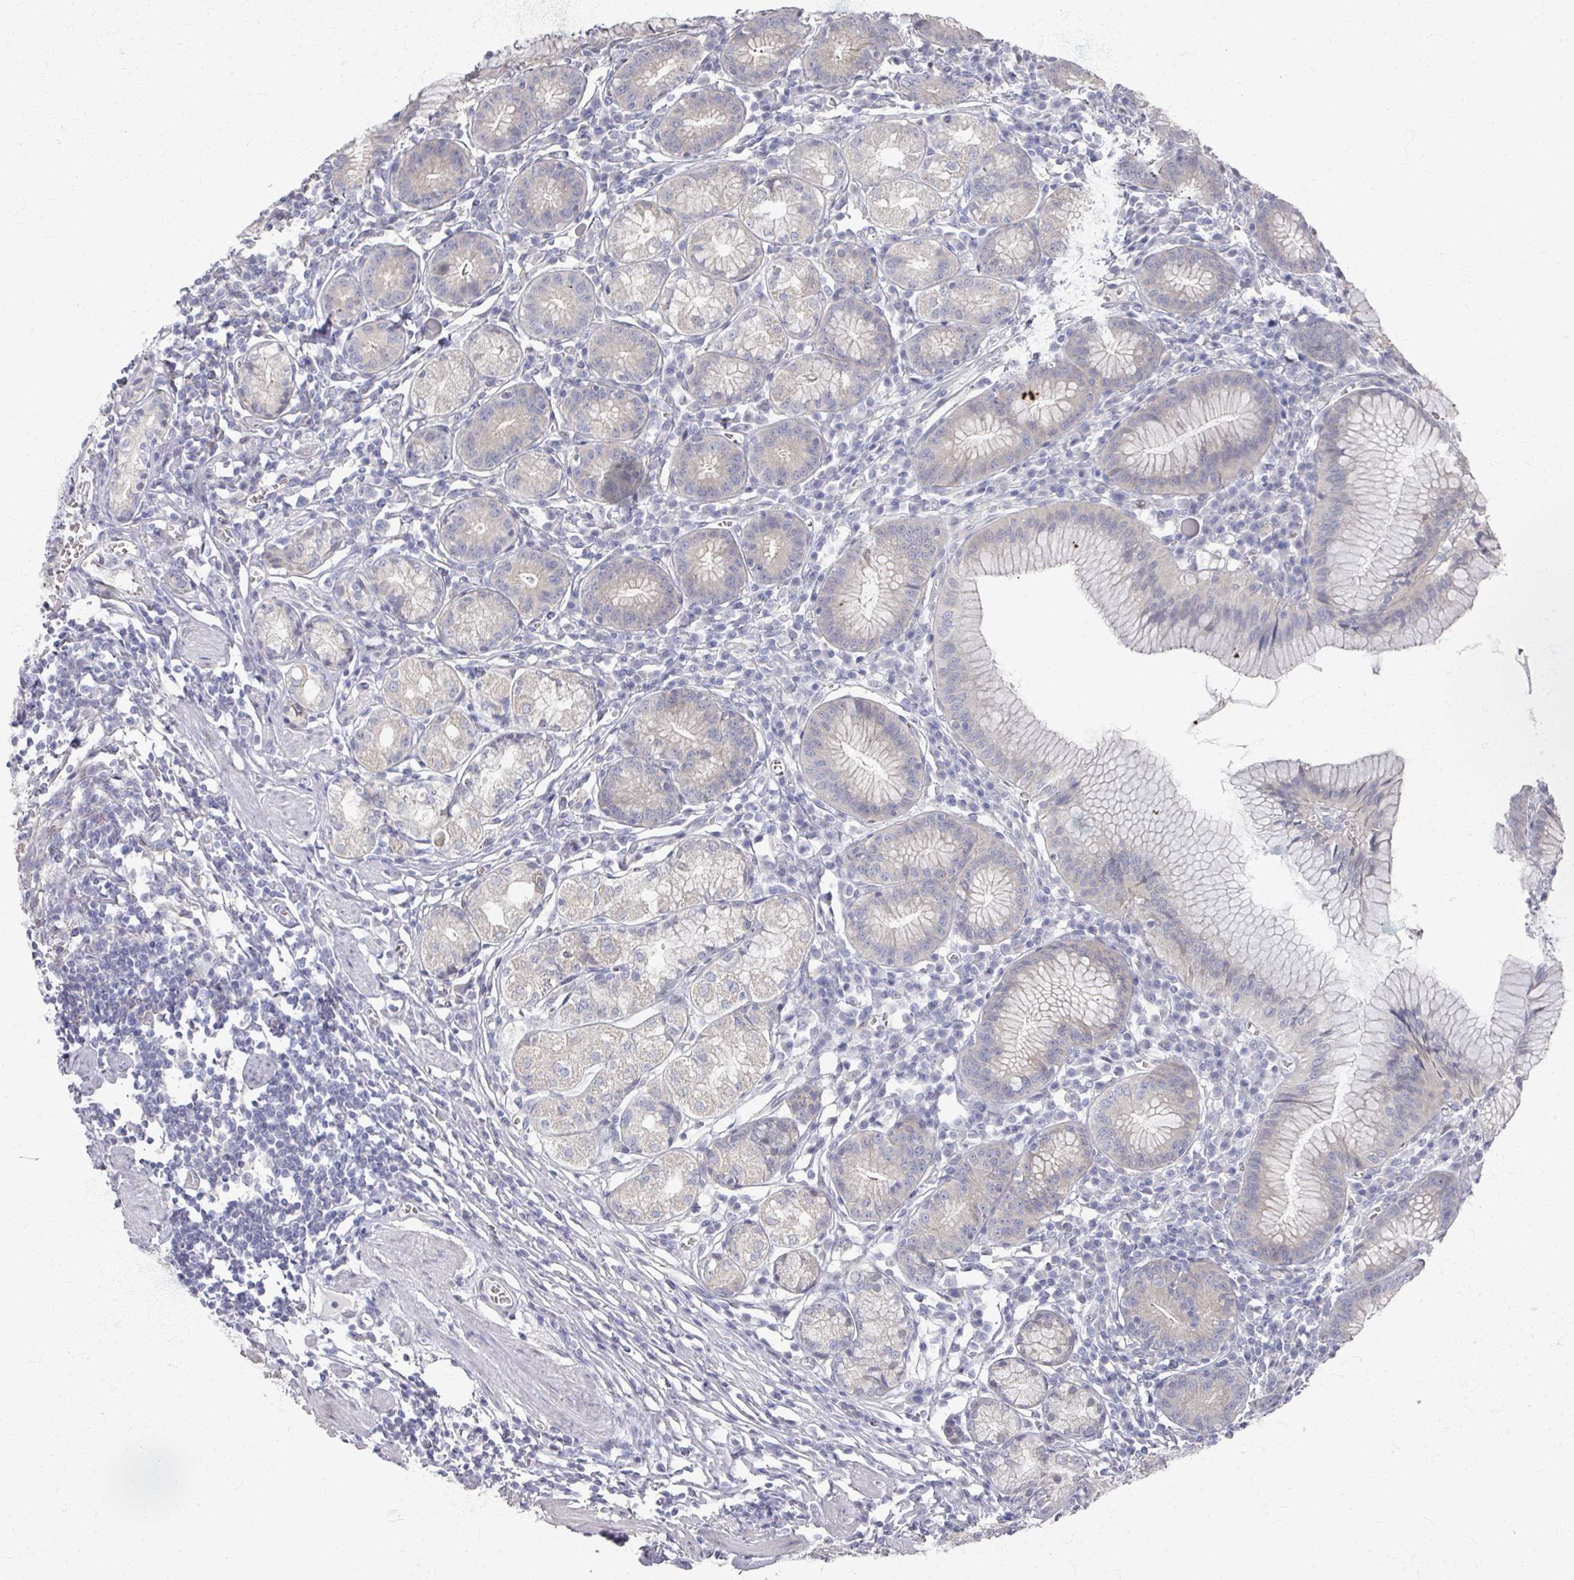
{"staining": {"intensity": "weak", "quantity": "<25%", "location": "cytoplasmic/membranous"}, "tissue": "stomach", "cell_type": "Glandular cells", "image_type": "normal", "snomed": [{"axis": "morphology", "description": "Normal tissue, NOS"}, {"axis": "topography", "description": "Stomach"}], "caption": "A high-resolution histopathology image shows immunohistochemistry staining of benign stomach, which displays no significant positivity in glandular cells.", "gene": "TTYH3", "patient": {"sex": "male", "age": 55}}